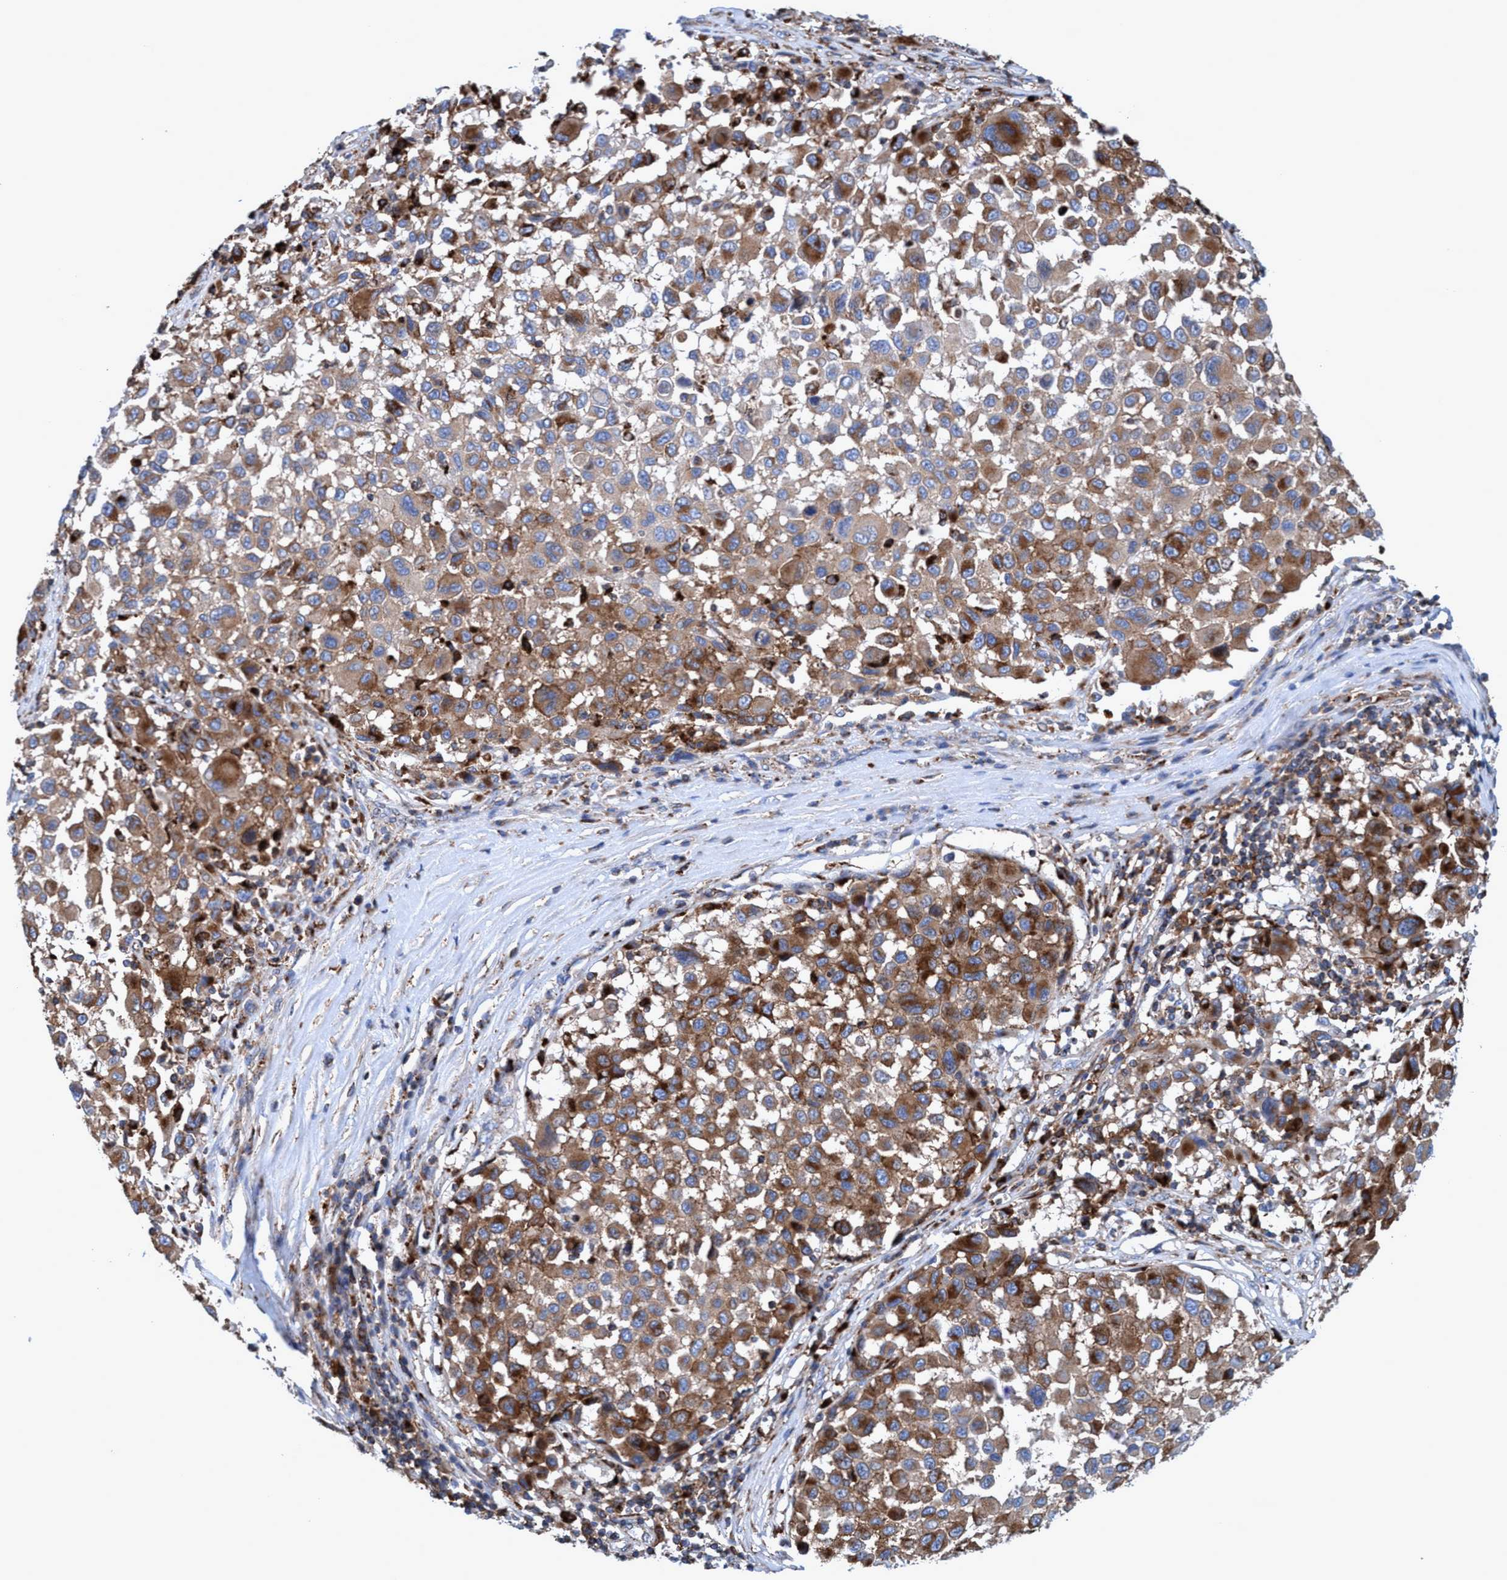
{"staining": {"intensity": "moderate", "quantity": ">75%", "location": "cytoplasmic/membranous"}, "tissue": "melanoma", "cell_type": "Tumor cells", "image_type": "cancer", "snomed": [{"axis": "morphology", "description": "Malignant melanoma, Metastatic site"}, {"axis": "topography", "description": "Lymph node"}], "caption": "The image demonstrates staining of melanoma, revealing moderate cytoplasmic/membranous protein staining (brown color) within tumor cells.", "gene": "TRIM65", "patient": {"sex": "male", "age": 61}}